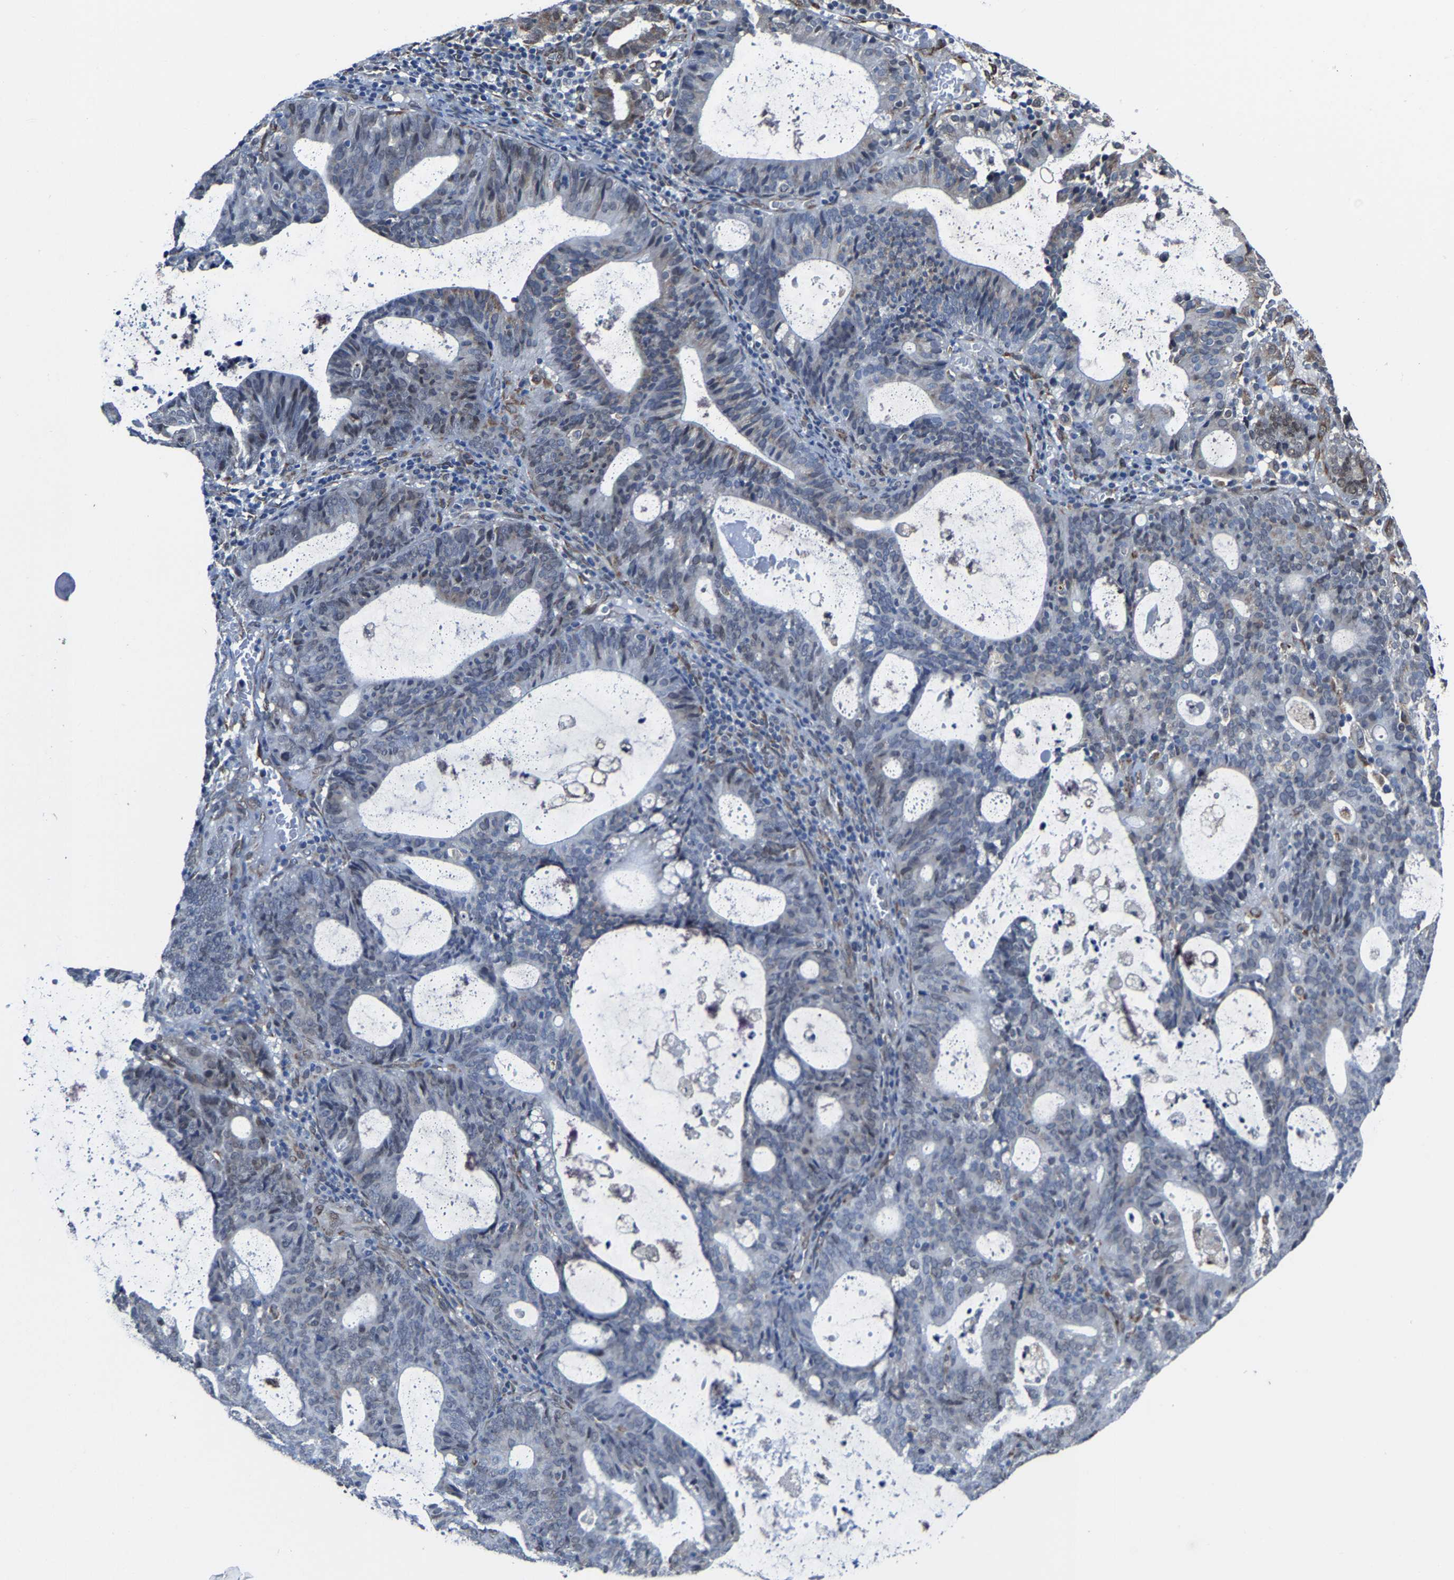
{"staining": {"intensity": "moderate", "quantity": "<25%", "location": "cytoplasmic/membranous,nuclear"}, "tissue": "endometrial cancer", "cell_type": "Tumor cells", "image_type": "cancer", "snomed": [{"axis": "morphology", "description": "Adenocarcinoma, NOS"}, {"axis": "topography", "description": "Uterus"}], "caption": "Endometrial cancer (adenocarcinoma) stained with a brown dye exhibits moderate cytoplasmic/membranous and nuclear positive staining in about <25% of tumor cells.", "gene": "METTL1", "patient": {"sex": "female", "age": 83}}